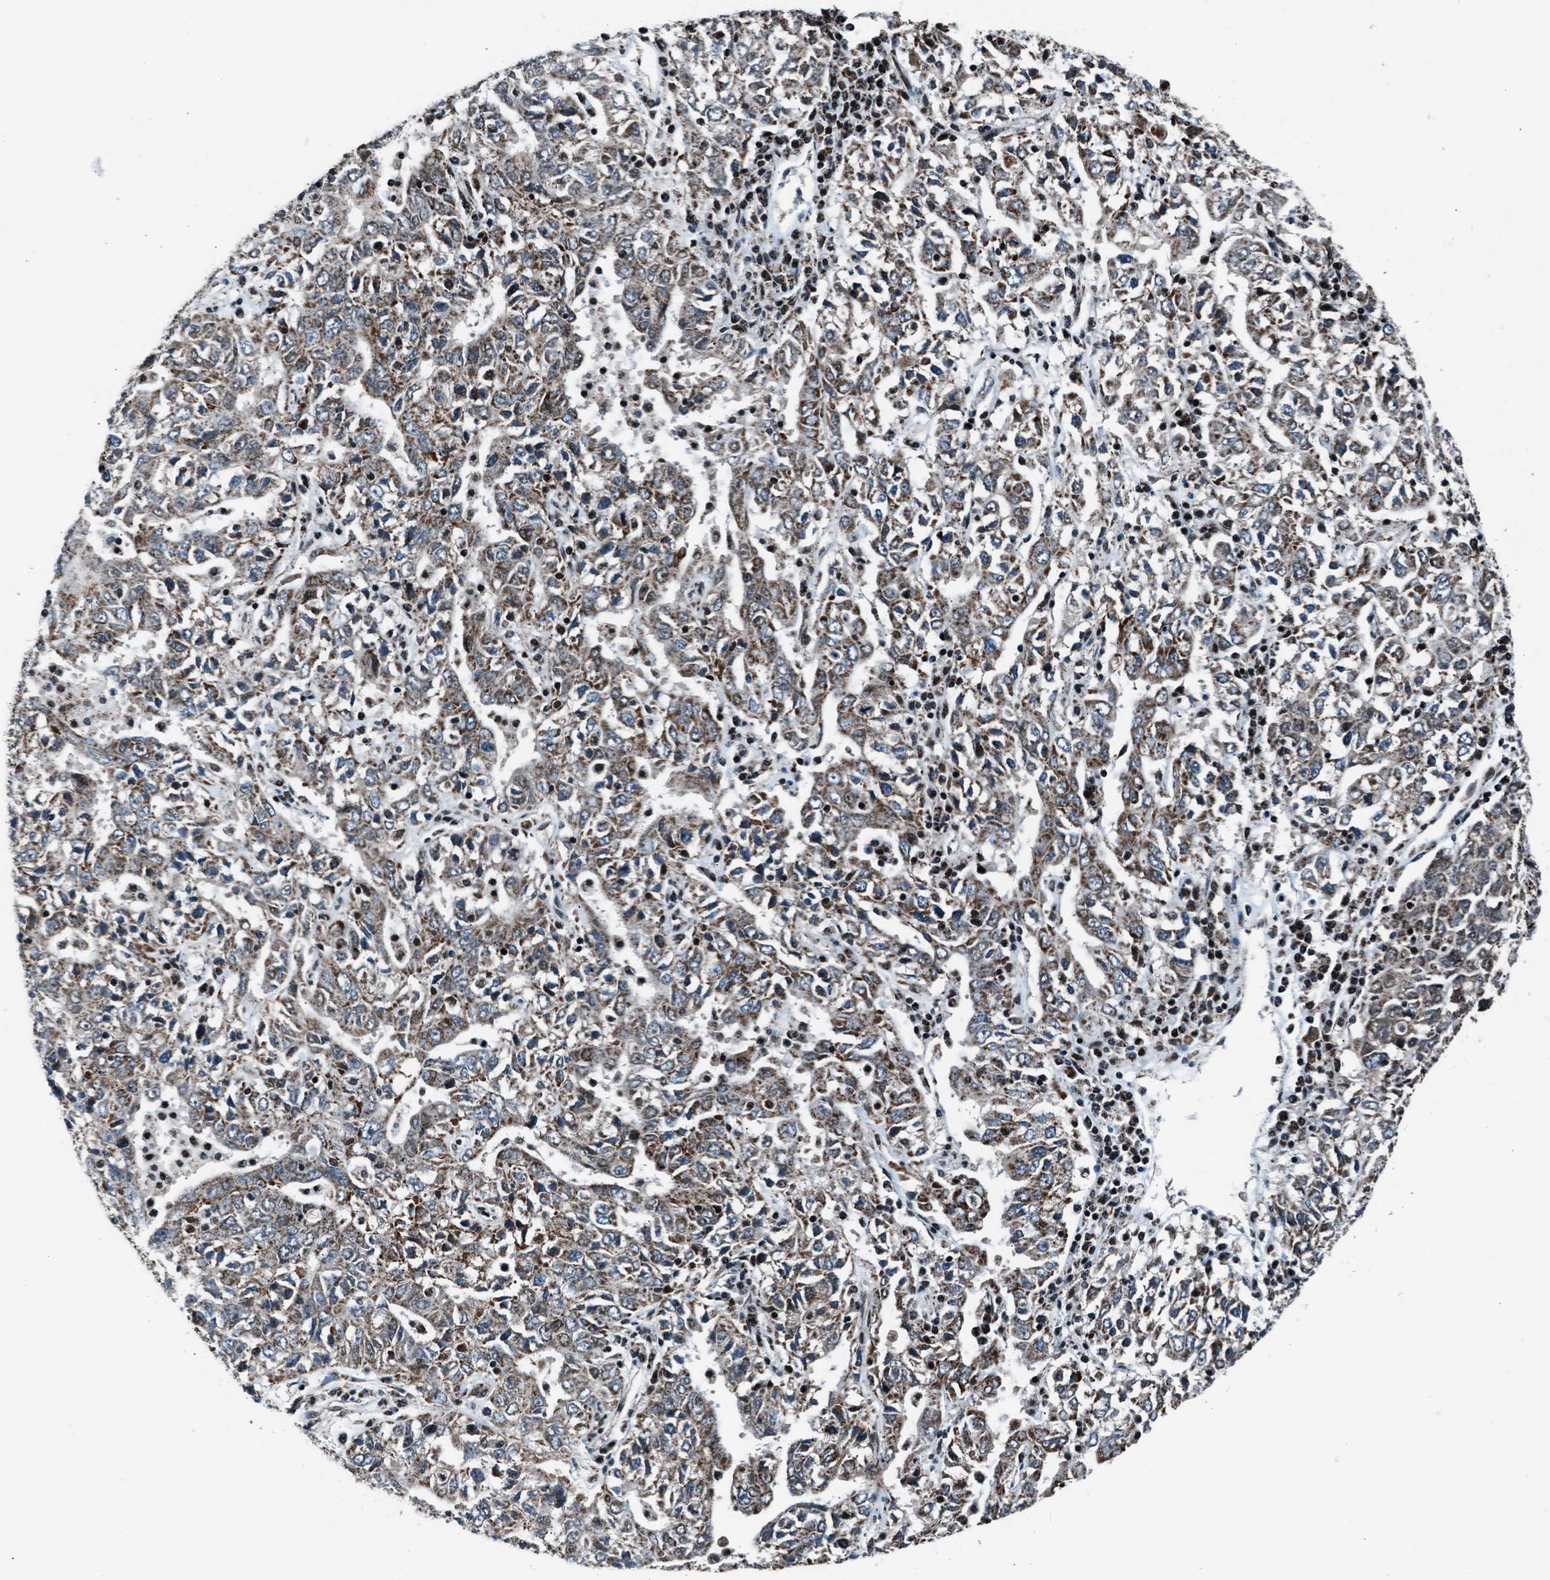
{"staining": {"intensity": "moderate", "quantity": ">75%", "location": "cytoplasmic/membranous"}, "tissue": "ovarian cancer", "cell_type": "Tumor cells", "image_type": "cancer", "snomed": [{"axis": "morphology", "description": "Carcinoma, endometroid"}, {"axis": "topography", "description": "Ovary"}], "caption": "Tumor cells exhibit moderate cytoplasmic/membranous expression in about >75% of cells in ovarian endometroid carcinoma.", "gene": "MORC3", "patient": {"sex": "female", "age": 62}}